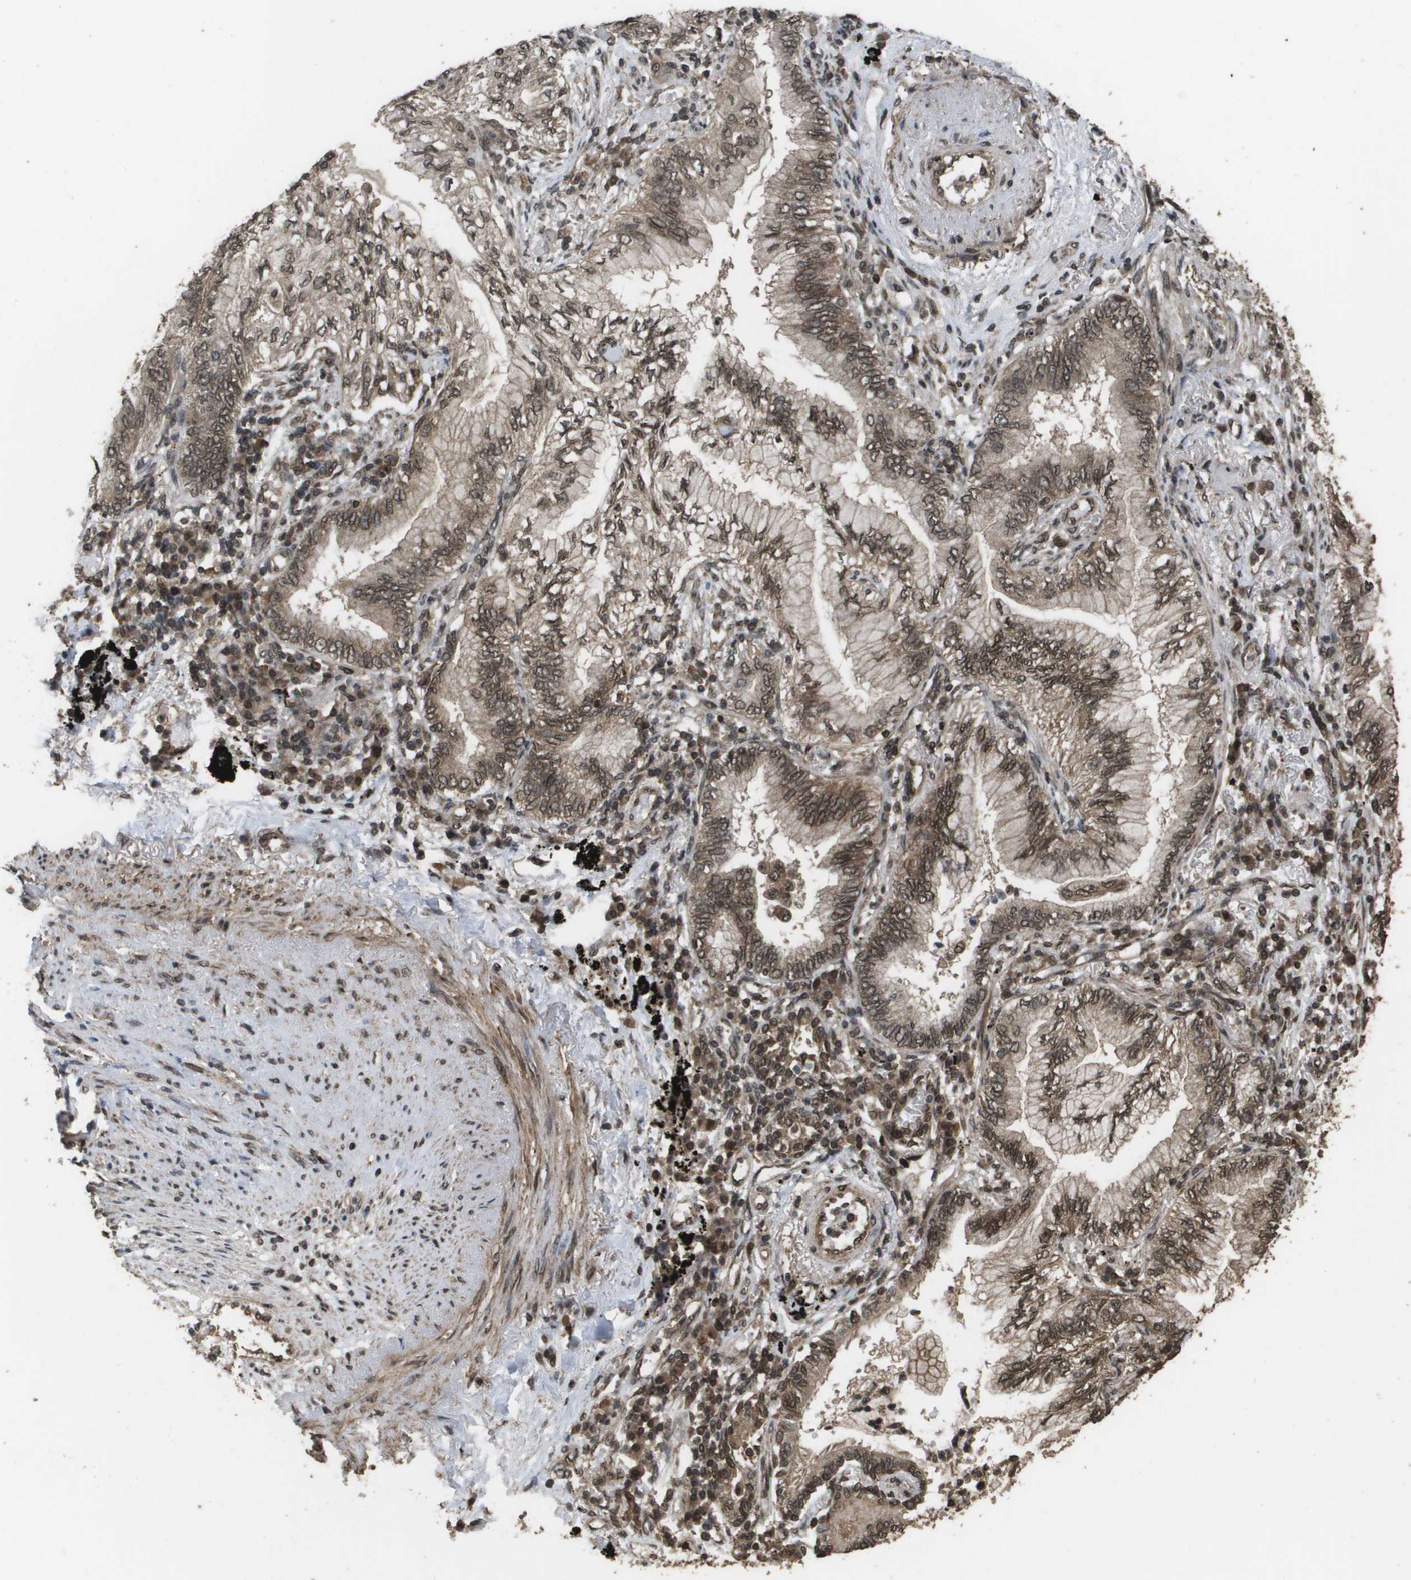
{"staining": {"intensity": "moderate", "quantity": ">75%", "location": "cytoplasmic/membranous,nuclear"}, "tissue": "lung cancer", "cell_type": "Tumor cells", "image_type": "cancer", "snomed": [{"axis": "morphology", "description": "Normal tissue, NOS"}, {"axis": "morphology", "description": "Adenocarcinoma, NOS"}, {"axis": "topography", "description": "Bronchus"}, {"axis": "topography", "description": "Lung"}], "caption": "This image shows immunohistochemistry staining of lung cancer, with medium moderate cytoplasmic/membranous and nuclear staining in about >75% of tumor cells.", "gene": "AXIN2", "patient": {"sex": "female", "age": 70}}